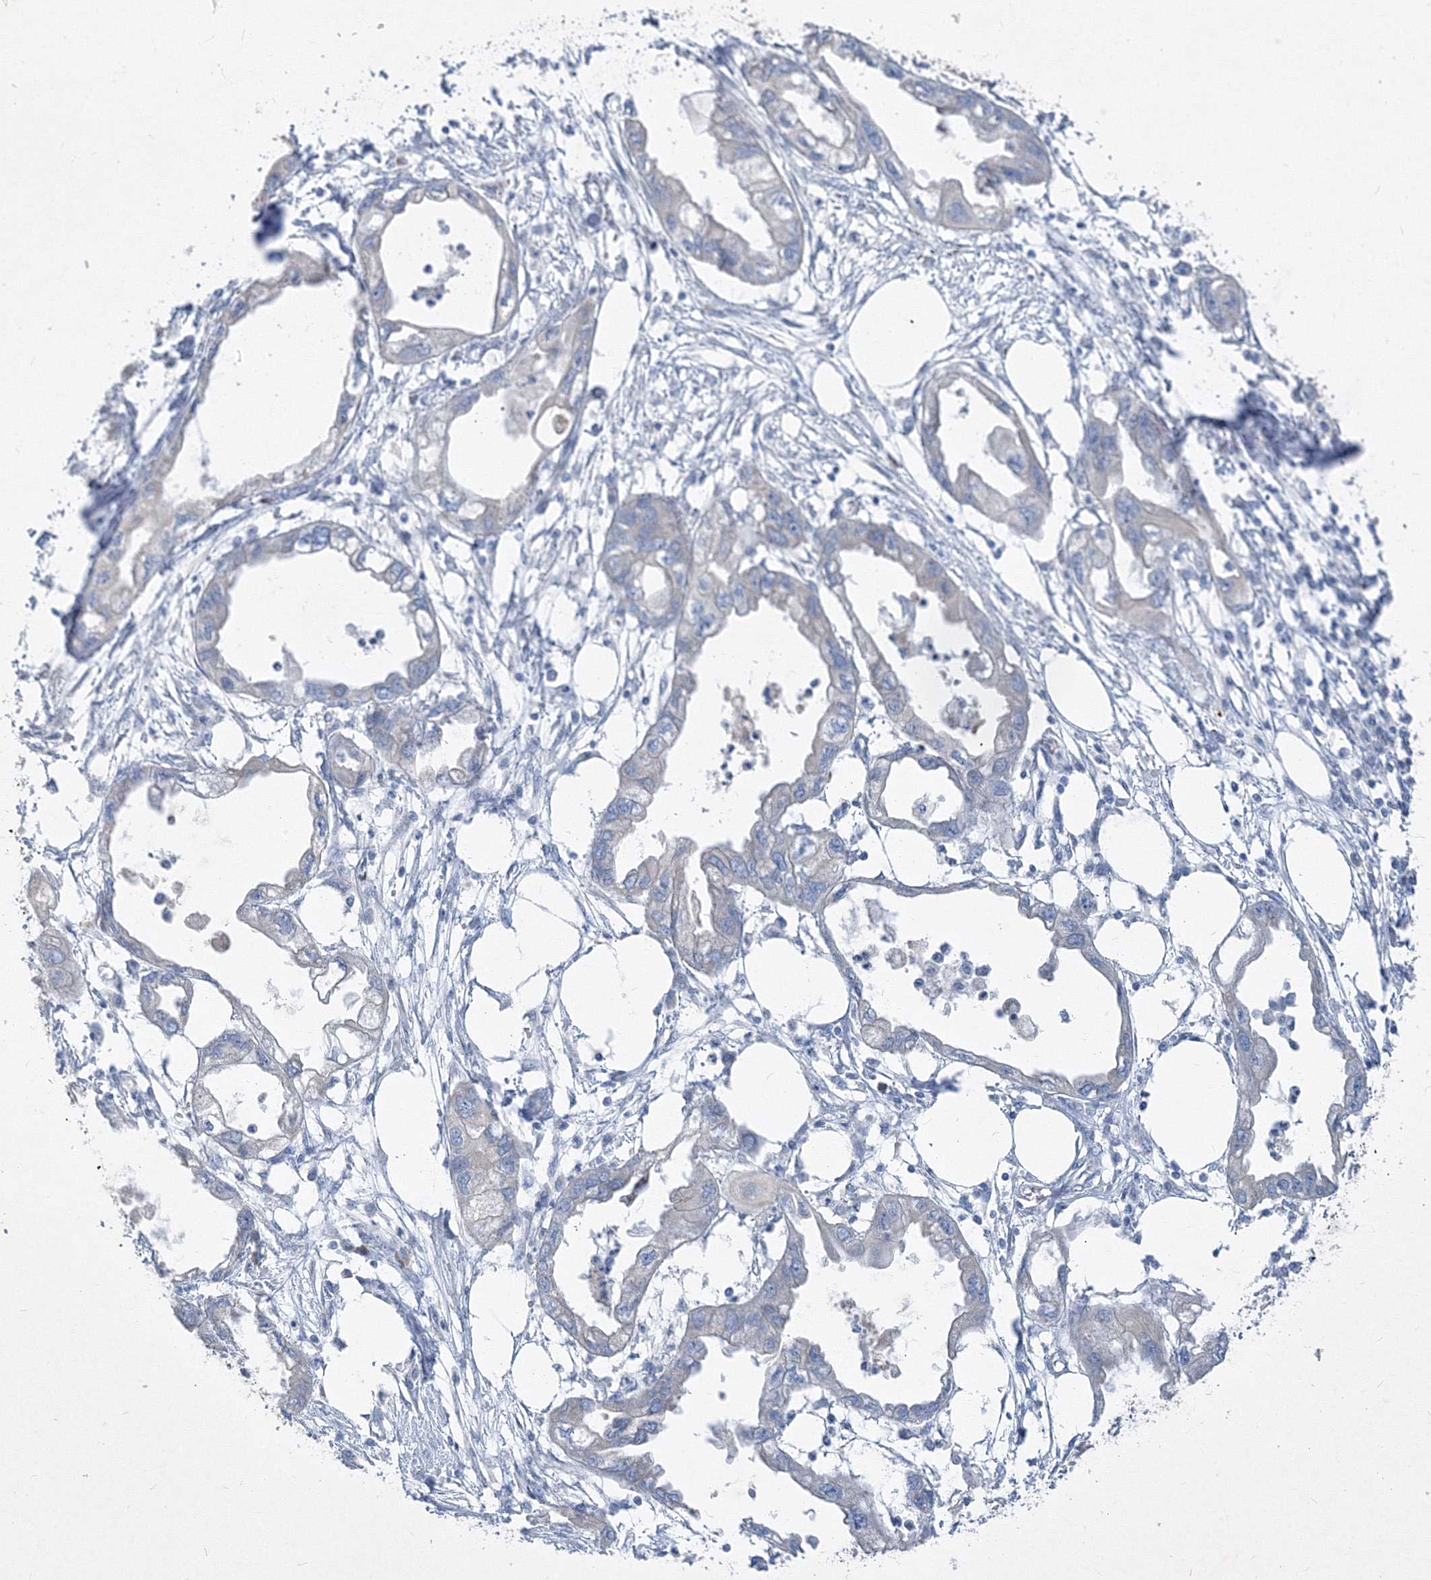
{"staining": {"intensity": "negative", "quantity": "none", "location": "none"}, "tissue": "endometrial cancer", "cell_type": "Tumor cells", "image_type": "cancer", "snomed": [{"axis": "morphology", "description": "Adenocarcinoma, NOS"}, {"axis": "morphology", "description": "Adenocarcinoma, metastatic, NOS"}, {"axis": "topography", "description": "Adipose tissue"}, {"axis": "topography", "description": "Endometrium"}], "caption": "IHC image of endometrial adenocarcinoma stained for a protein (brown), which shows no staining in tumor cells.", "gene": "IFNAR1", "patient": {"sex": "female", "age": 67}}